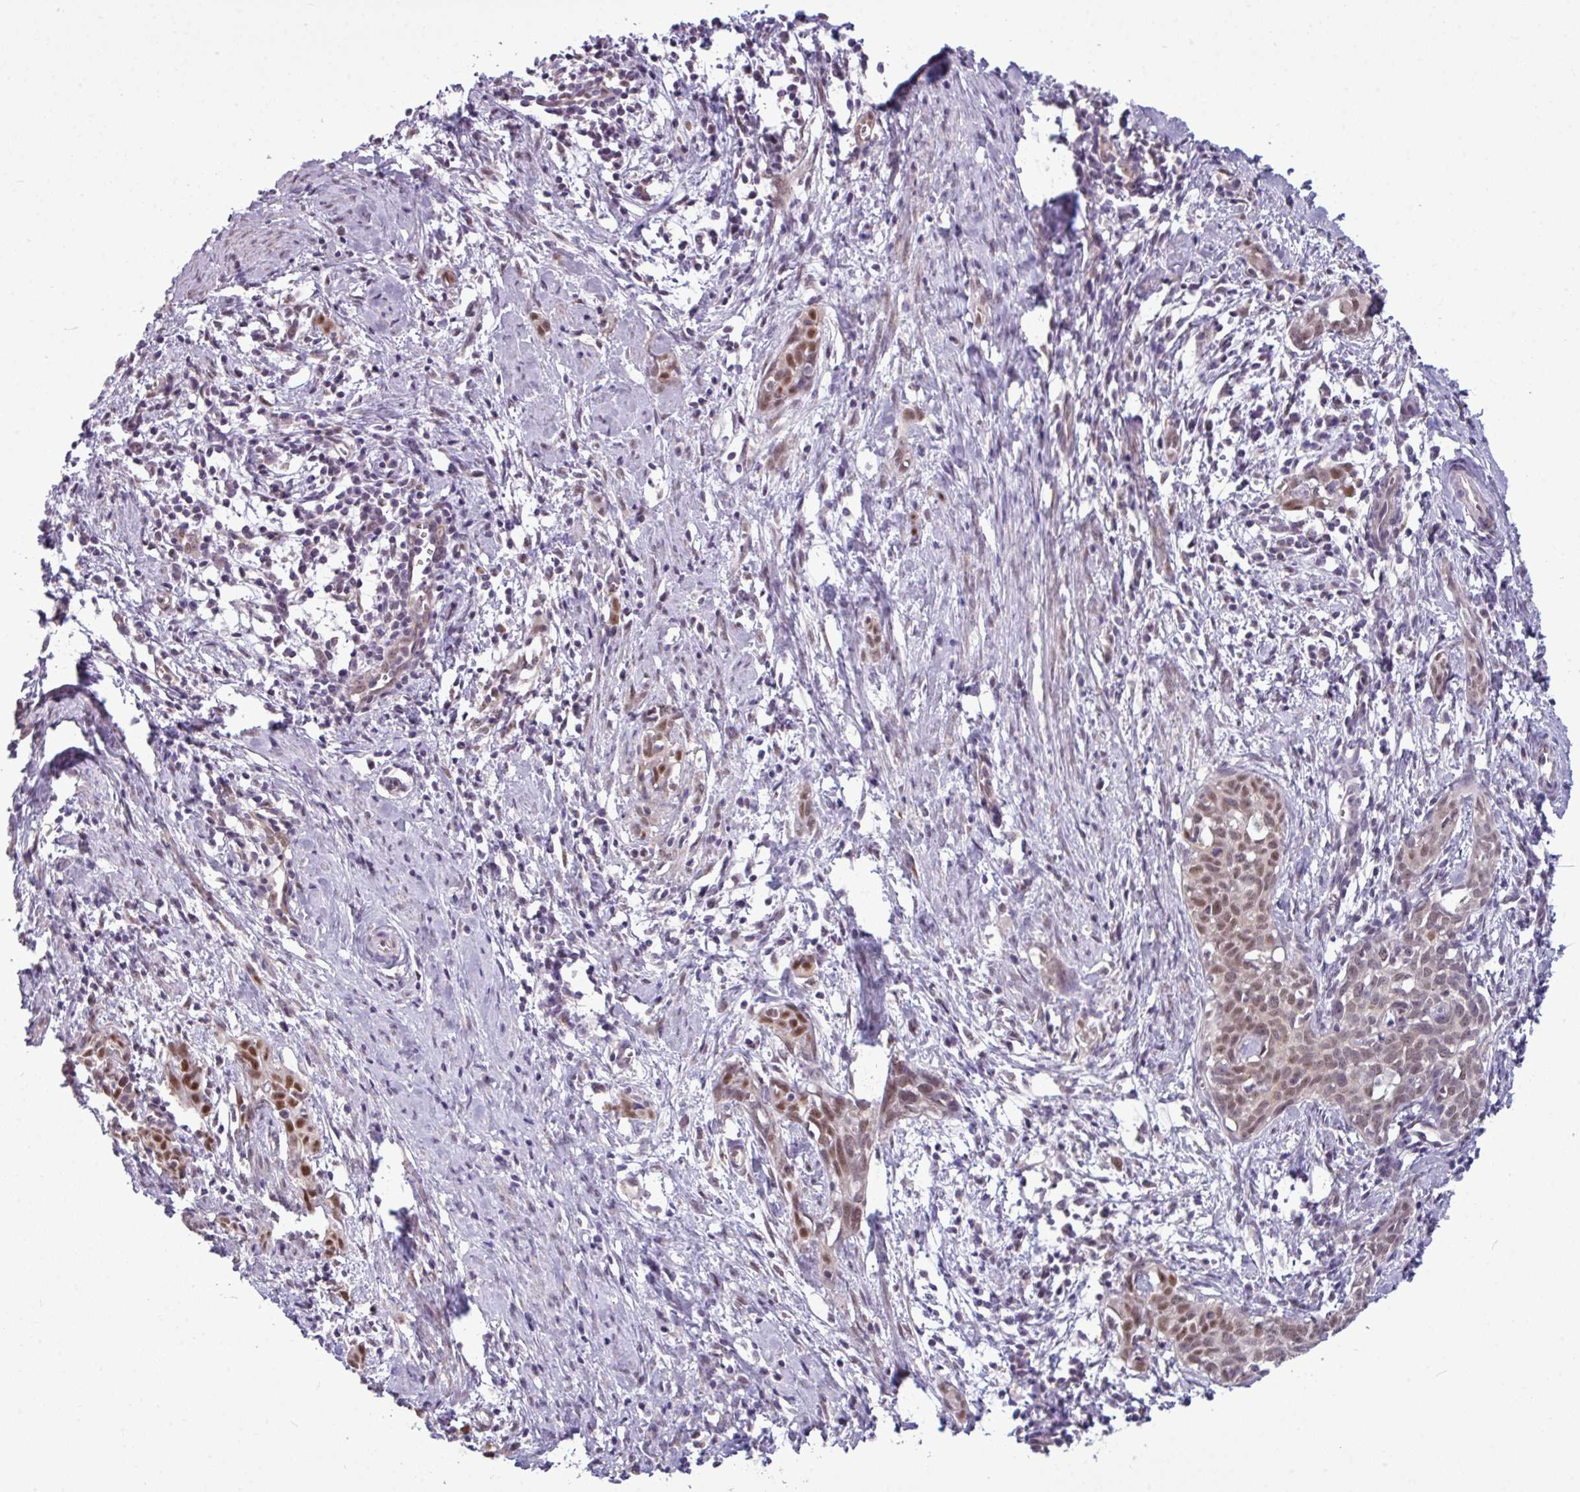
{"staining": {"intensity": "strong", "quantity": ">75%", "location": "nuclear"}, "tissue": "cervical cancer", "cell_type": "Tumor cells", "image_type": "cancer", "snomed": [{"axis": "morphology", "description": "Squamous cell carcinoma, NOS"}, {"axis": "topography", "description": "Cervix"}], "caption": "Cervical squamous cell carcinoma was stained to show a protein in brown. There is high levels of strong nuclear expression in approximately >75% of tumor cells. The protein of interest is stained brown, and the nuclei are stained in blue (DAB IHC with brightfield microscopy, high magnification).", "gene": "ZNF217", "patient": {"sex": "female", "age": 52}}